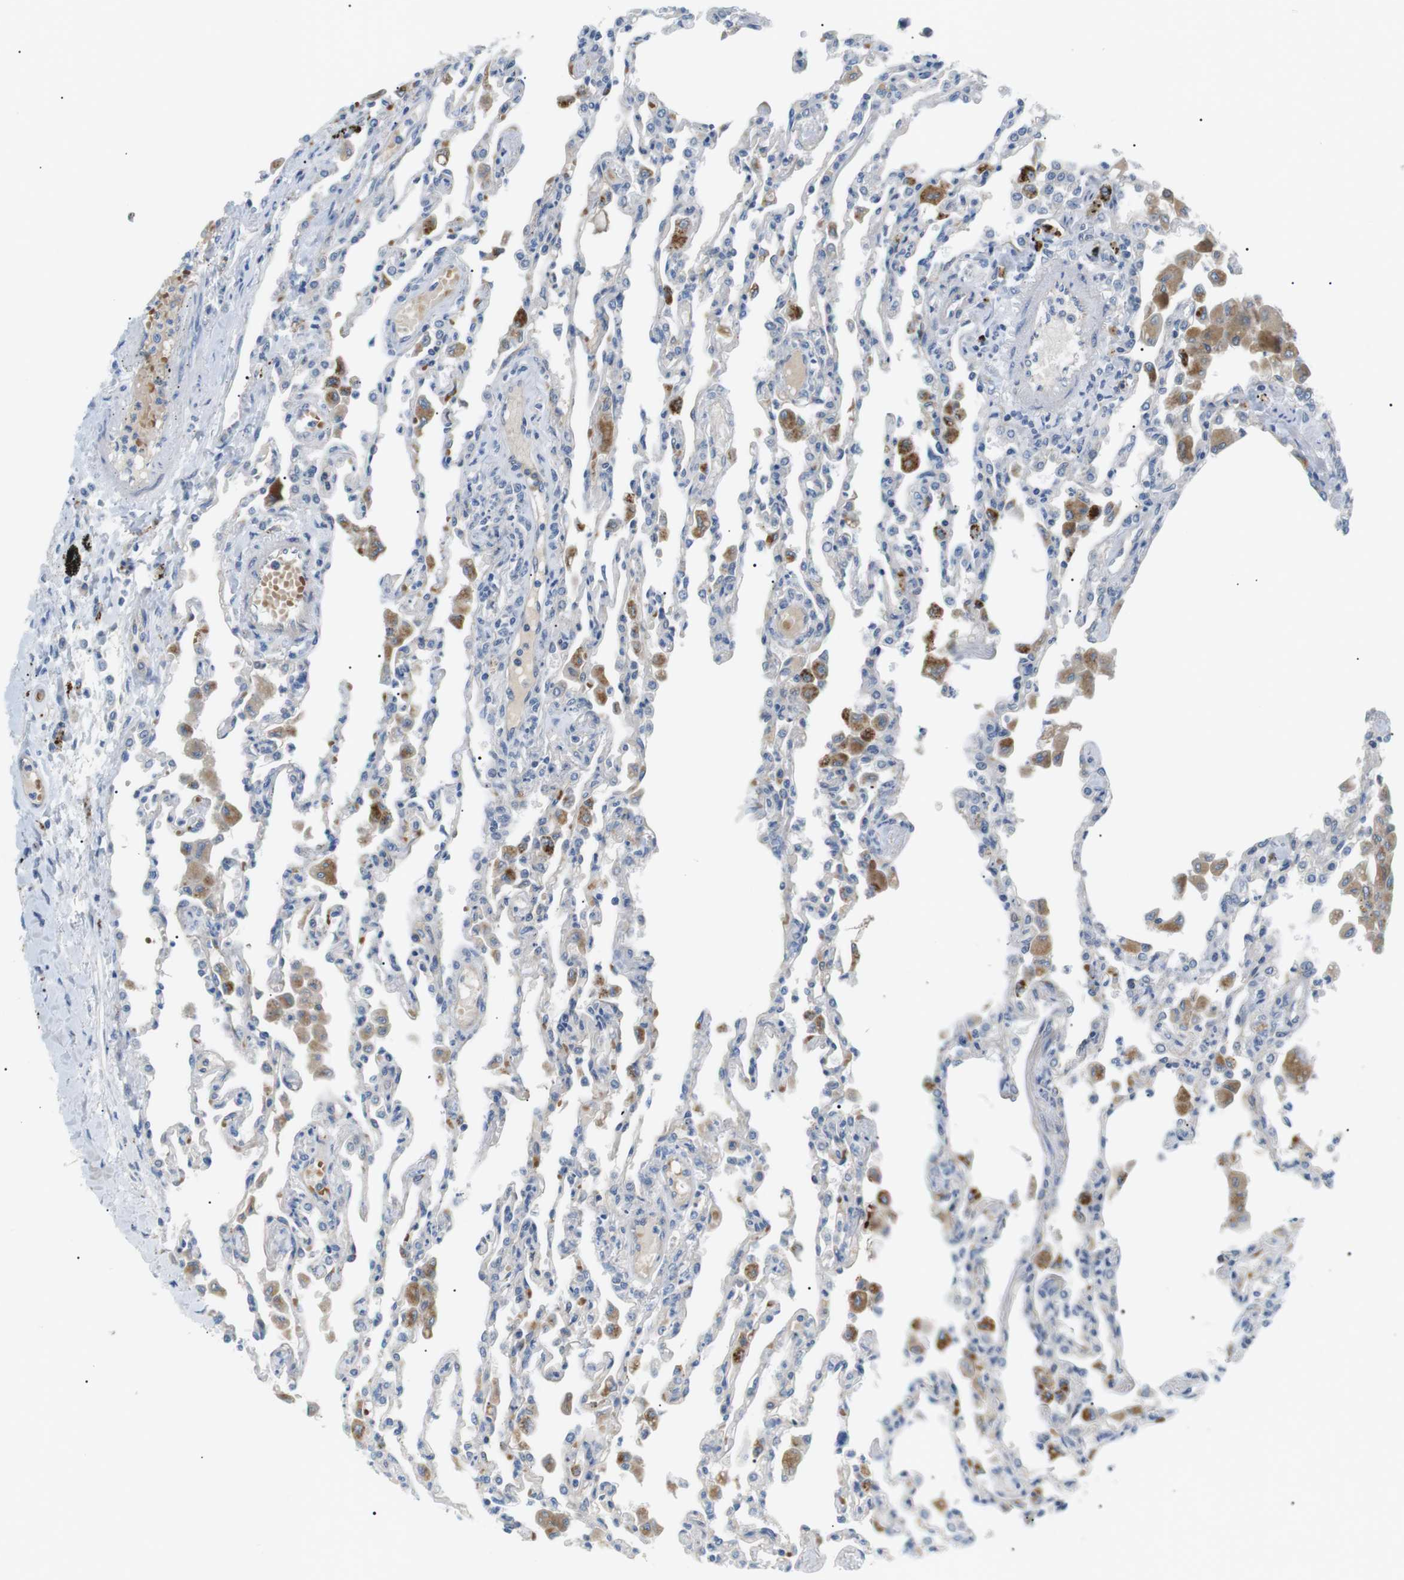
{"staining": {"intensity": "negative", "quantity": "none", "location": "none"}, "tissue": "lung", "cell_type": "Alveolar cells", "image_type": "normal", "snomed": [{"axis": "morphology", "description": "Normal tissue, NOS"}, {"axis": "topography", "description": "Bronchus"}, {"axis": "topography", "description": "Lung"}], "caption": "A high-resolution image shows immunohistochemistry (IHC) staining of benign lung, which demonstrates no significant staining in alveolar cells.", "gene": "B4GALNT2", "patient": {"sex": "female", "age": 49}}